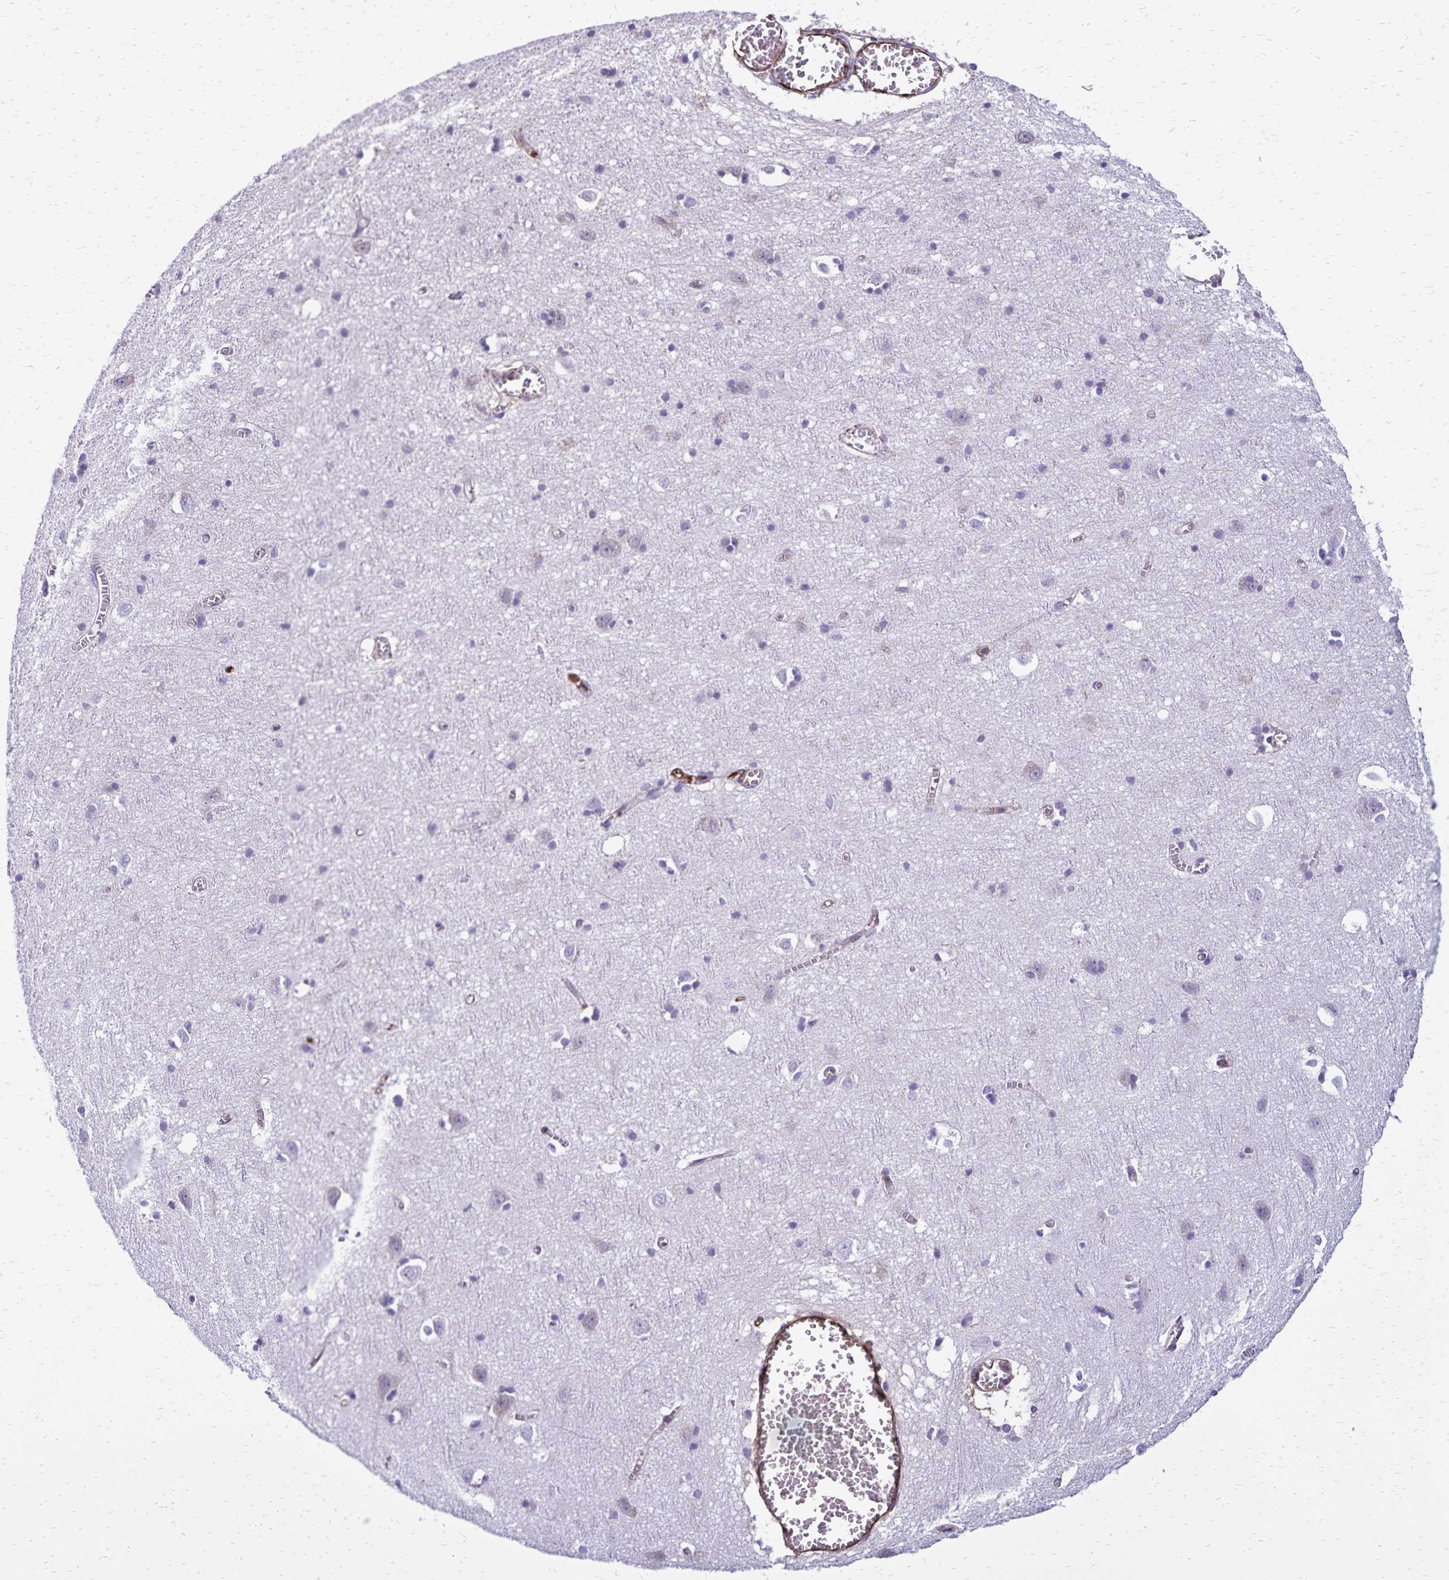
{"staining": {"intensity": "moderate", "quantity": "<25%", "location": "cytoplasmic/membranous"}, "tissue": "cerebral cortex", "cell_type": "Endothelial cells", "image_type": "normal", "snomed": [{"axis": "morphology", "description": "Normal tissue, NOS"}, {"axis": "topography", "description": "Cerebral cortex"}], "caption": "Immunohistochemical staining of normal human cerebral cortex displays moderate cytoplasmic/membranous protein positivity in approximately <25% of endothelial cells.", "gene": "CD27", "patient": {"sex": "male", "age": 70}}